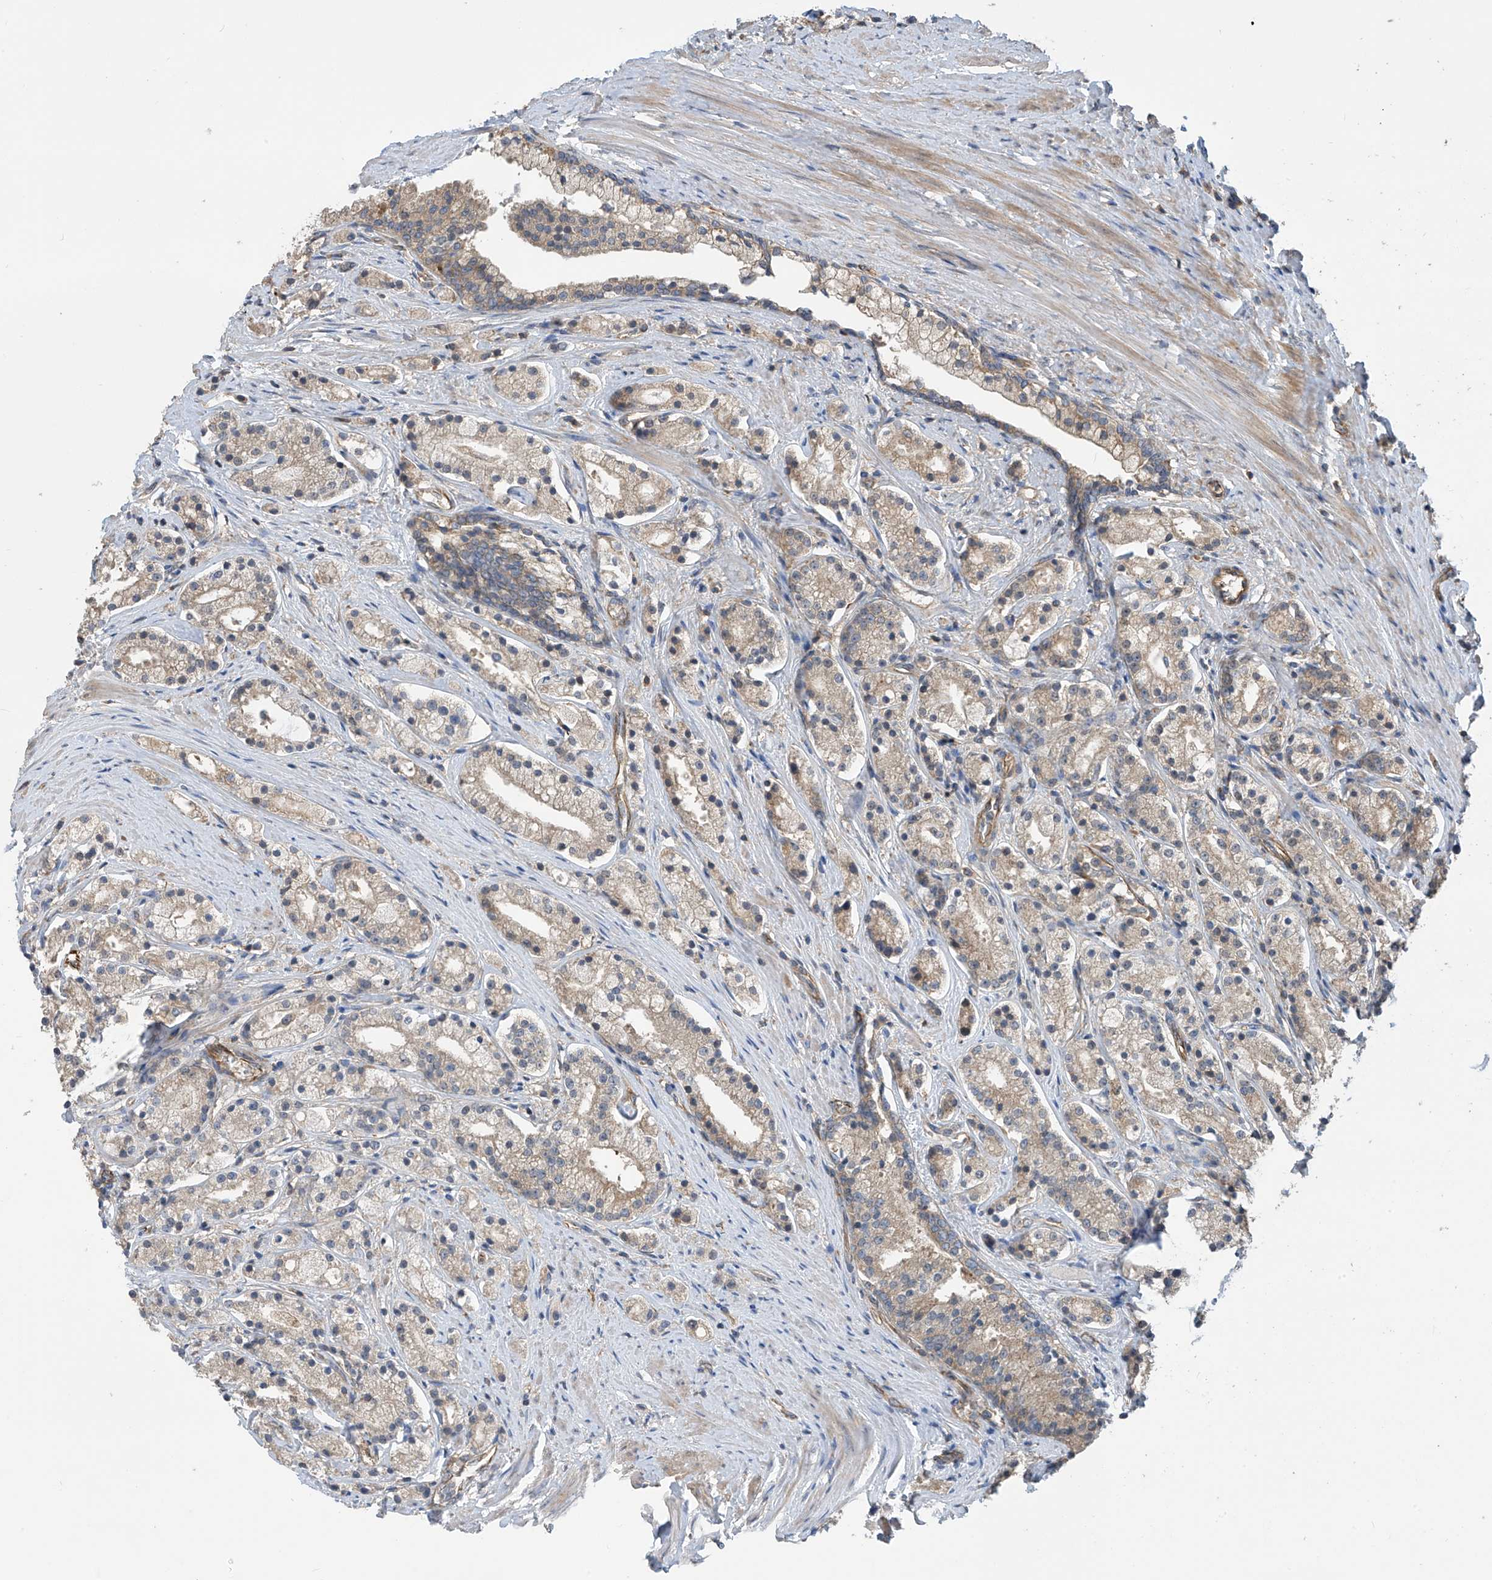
{"staining": {"intensity": "weak", "quantity": ">75%", "location": "cytoplasmic/membranous"}, "tissue": "prostate cancer", "cell_type": "Tumor cells", "image_type": "cancer", "snomed": [{"axis": "morphology", "description": "Adenocarcinoma, High grade"}, {"axis": "topography", "description": "Prostate"}], "caption": "Weak cytoplasmic/membranous expression for a protein is present in about >75% of tumor cells of prostate high-grade adenocarcinoma using IHC.", "gene": "PHACTR4", "patient": {"sex": "male", "age": 69}}